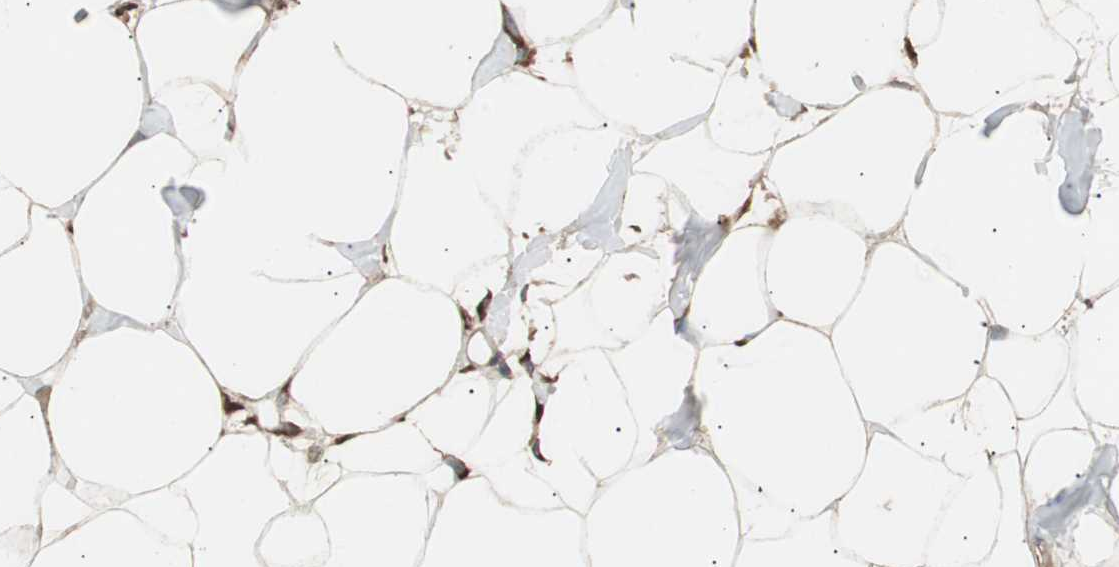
{"staining": {"intensity": "moderate", "quantity": ">75%", "location": "cytoplasmic/membranous"}, "tissue": "adipose tissue", "cell_type": "Adipocytes", "image_type": "normal", "snomed": [{"axis": "morphology", "description": "Normal tissue, NOS"}, {"axis": "topography", "description": "Breast"}, {"axis": "topography", "description": "Adipose tissue"}], "caption": "Immunohistochemical staining of normal adipose tissue demonstrates >75% levels of moderate cytoplasmic/membranous protein expression in approximately >75% of adipocytes. Immunohistochemistry stains the protein of interest in brown and the nuclei are stained blue.", "gene": "LZTS1", "patient": {"sex": "female", "age": 25}}